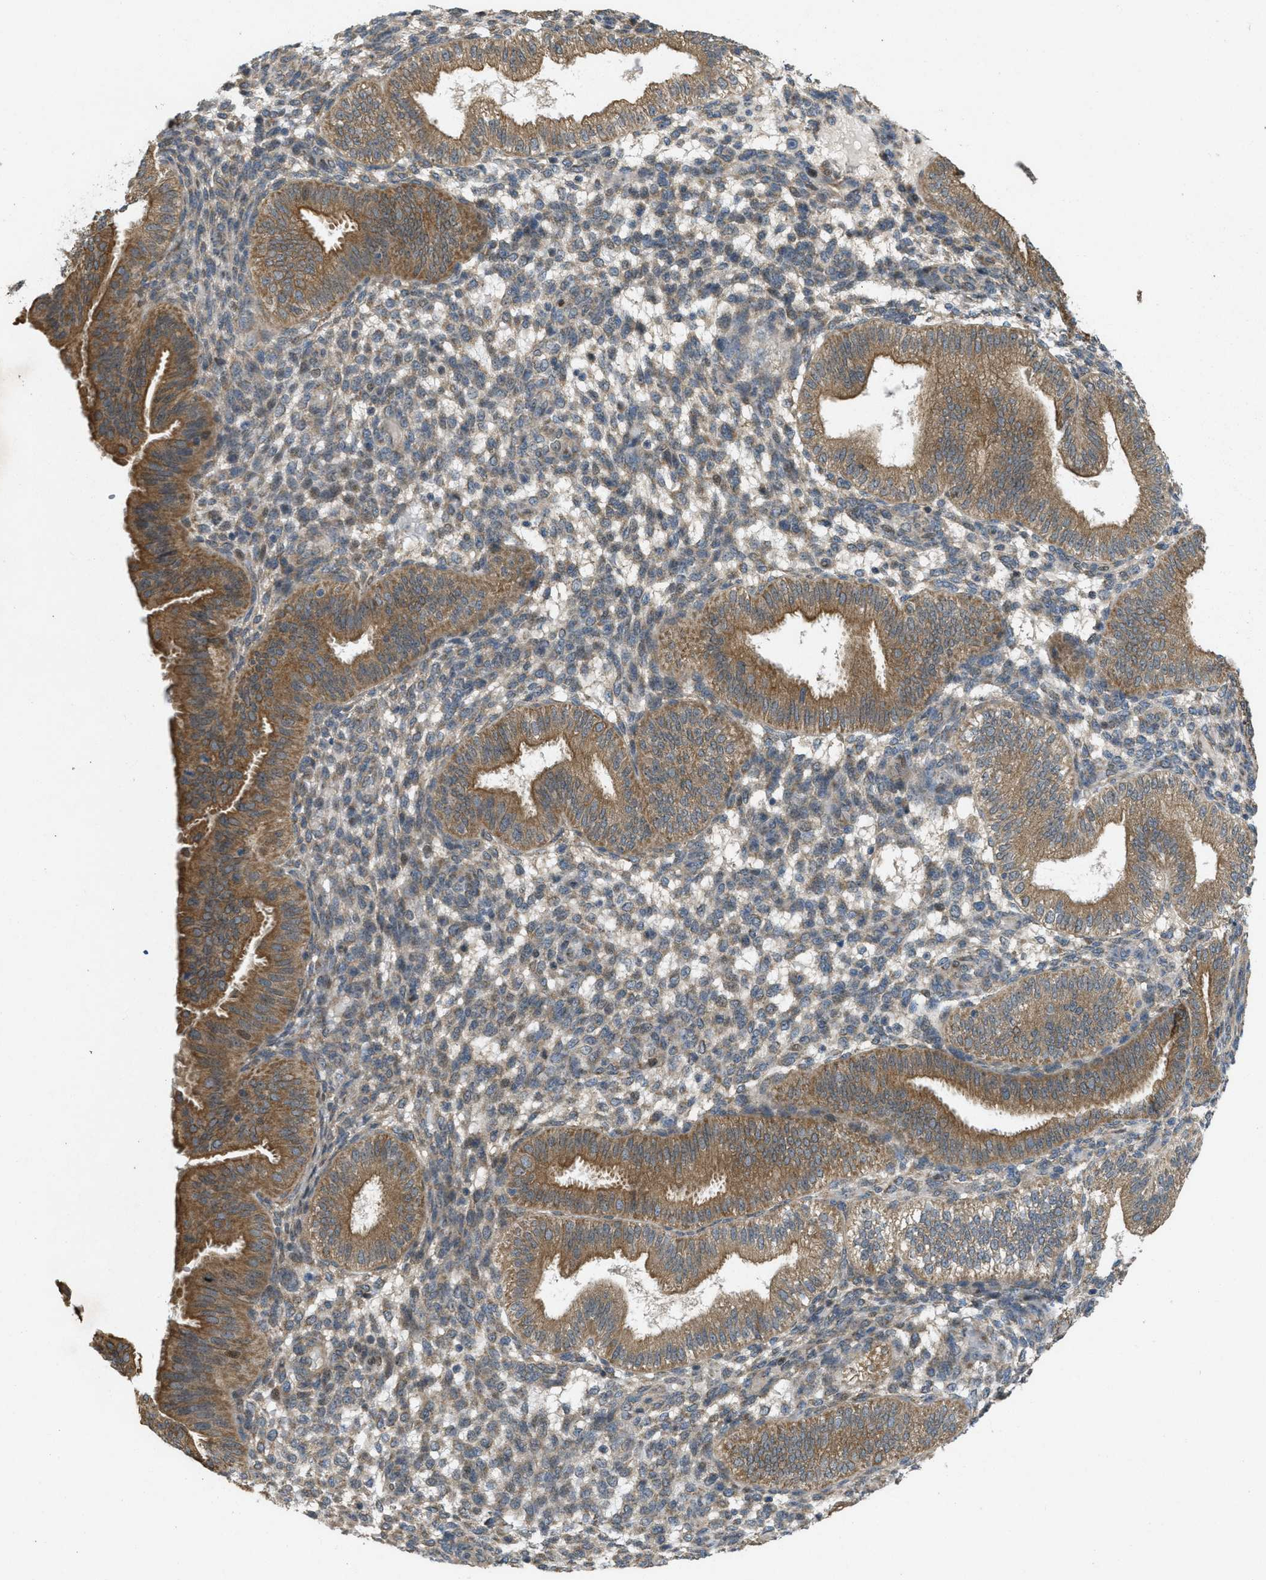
{"staining": {"intensity": "weak", "quantity": "<25%", "location": "cytoplasmic/membranous"}, "tissue": "endometrium", "cell_type": "Cells in endometrial stroma", "image_type": "normal", "snomed": [{"axis": "morphology", "description": "Normal tissue, NOS"}, {"axis": "topography", "description": "Endometrium"}], "caption": "IHC micrograph of benign endometrium: human endometrium stained with DAB exhibits no significant protein staining in cells in endometrial stroma.", "gene": "IFNLR1", "patient": {"sex": "female", "age": 39}}